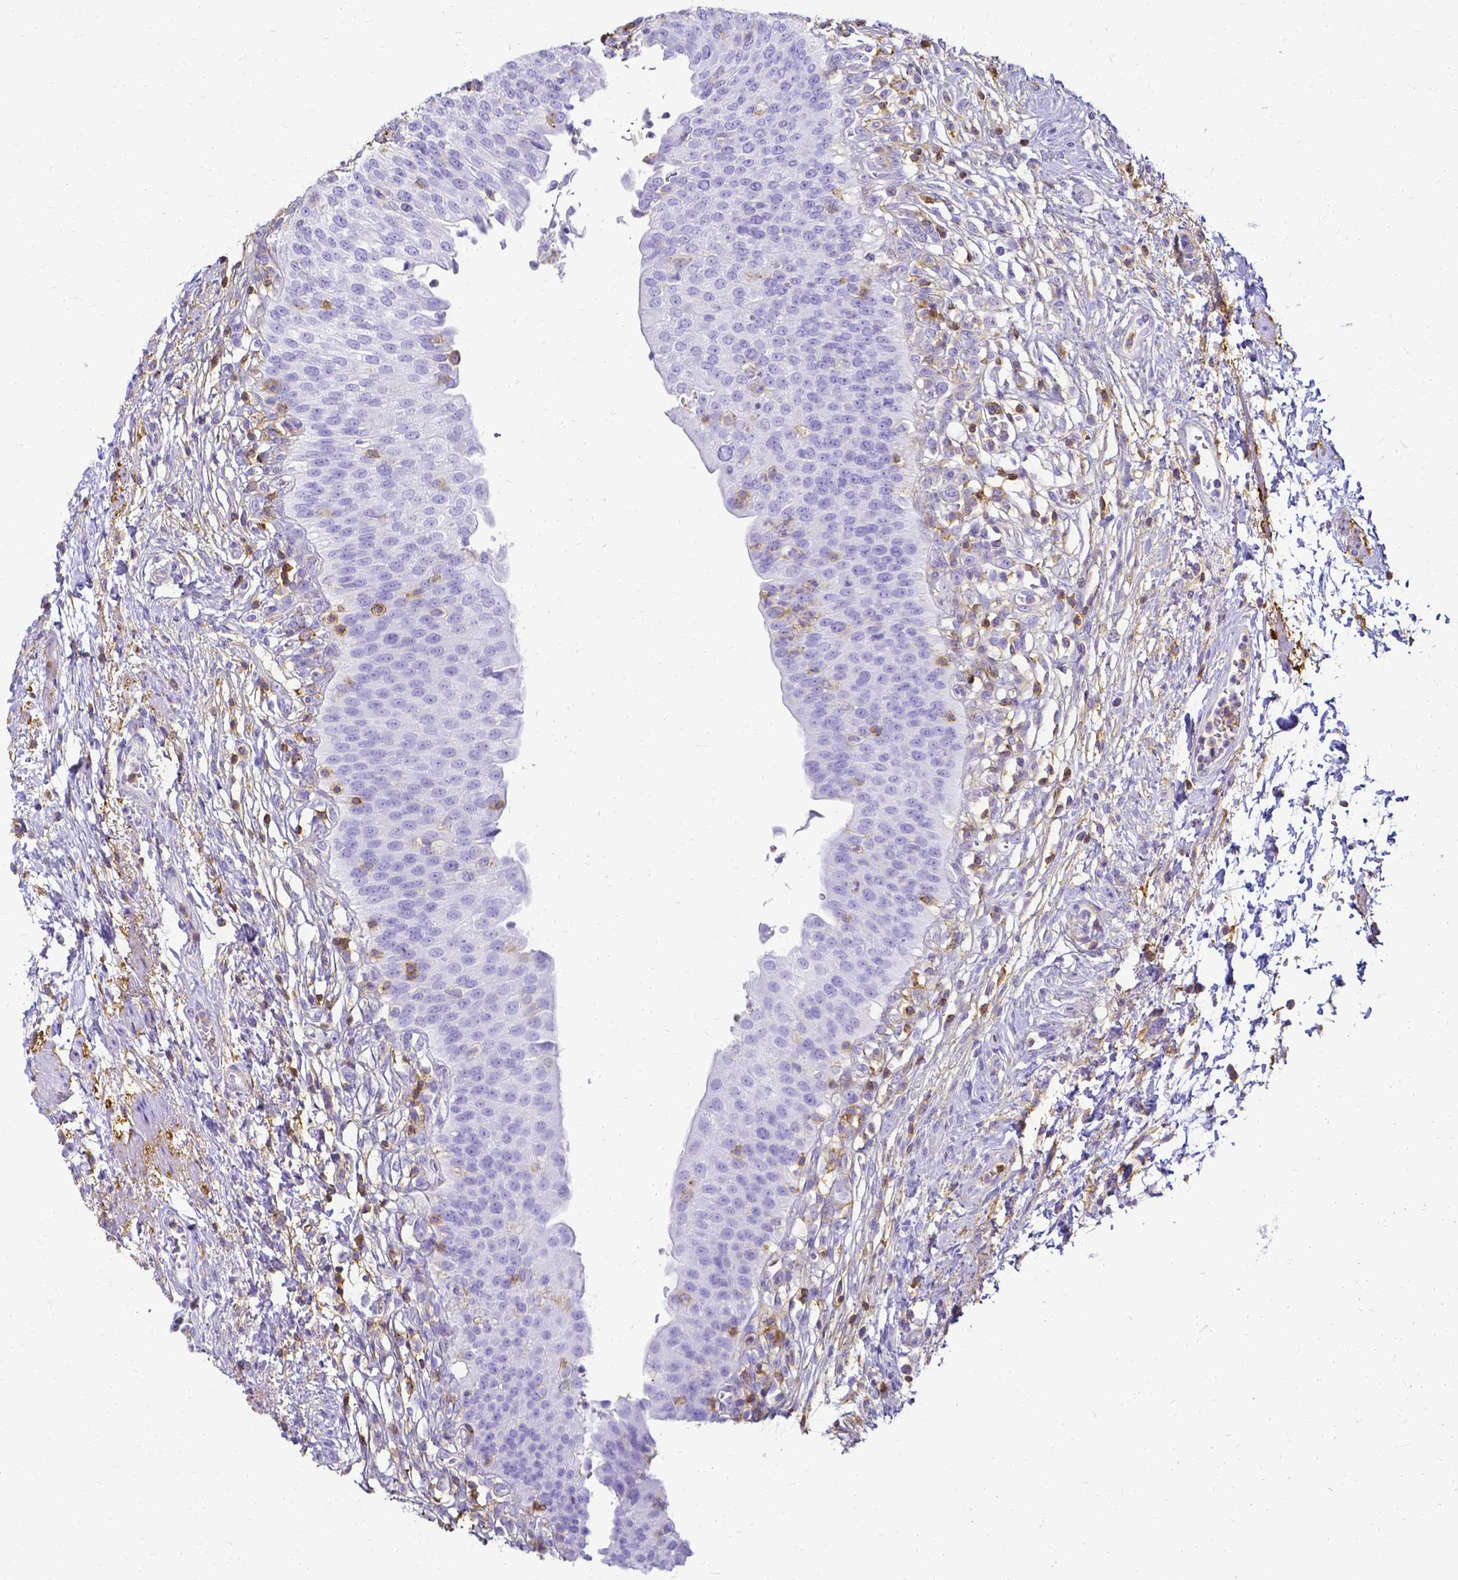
{"staining": {"intensity": "negative", "quantity": "none", "location": "none"}, "tissue": "urinary bladder", "cell_type": "Urothelial cells", "image_type": "normal", "snomed": [{"axis": "morphology", "description": "Normal tissue, NOS"}, {"axis": "topography", "description": "Urinary bladder"}, {"axis": "topography", "description": "Peripheral nerve tissue"}], "caption": "Immunohistochemical staining of unremarkable human urinary bladder reveals no significant expression in urothelial cells. (Immunohistochemistry (ihc), brightfield microscopy, high magnification).", "gene": "HSPA12A", "patient": {"sex": "female", "age": 60}}